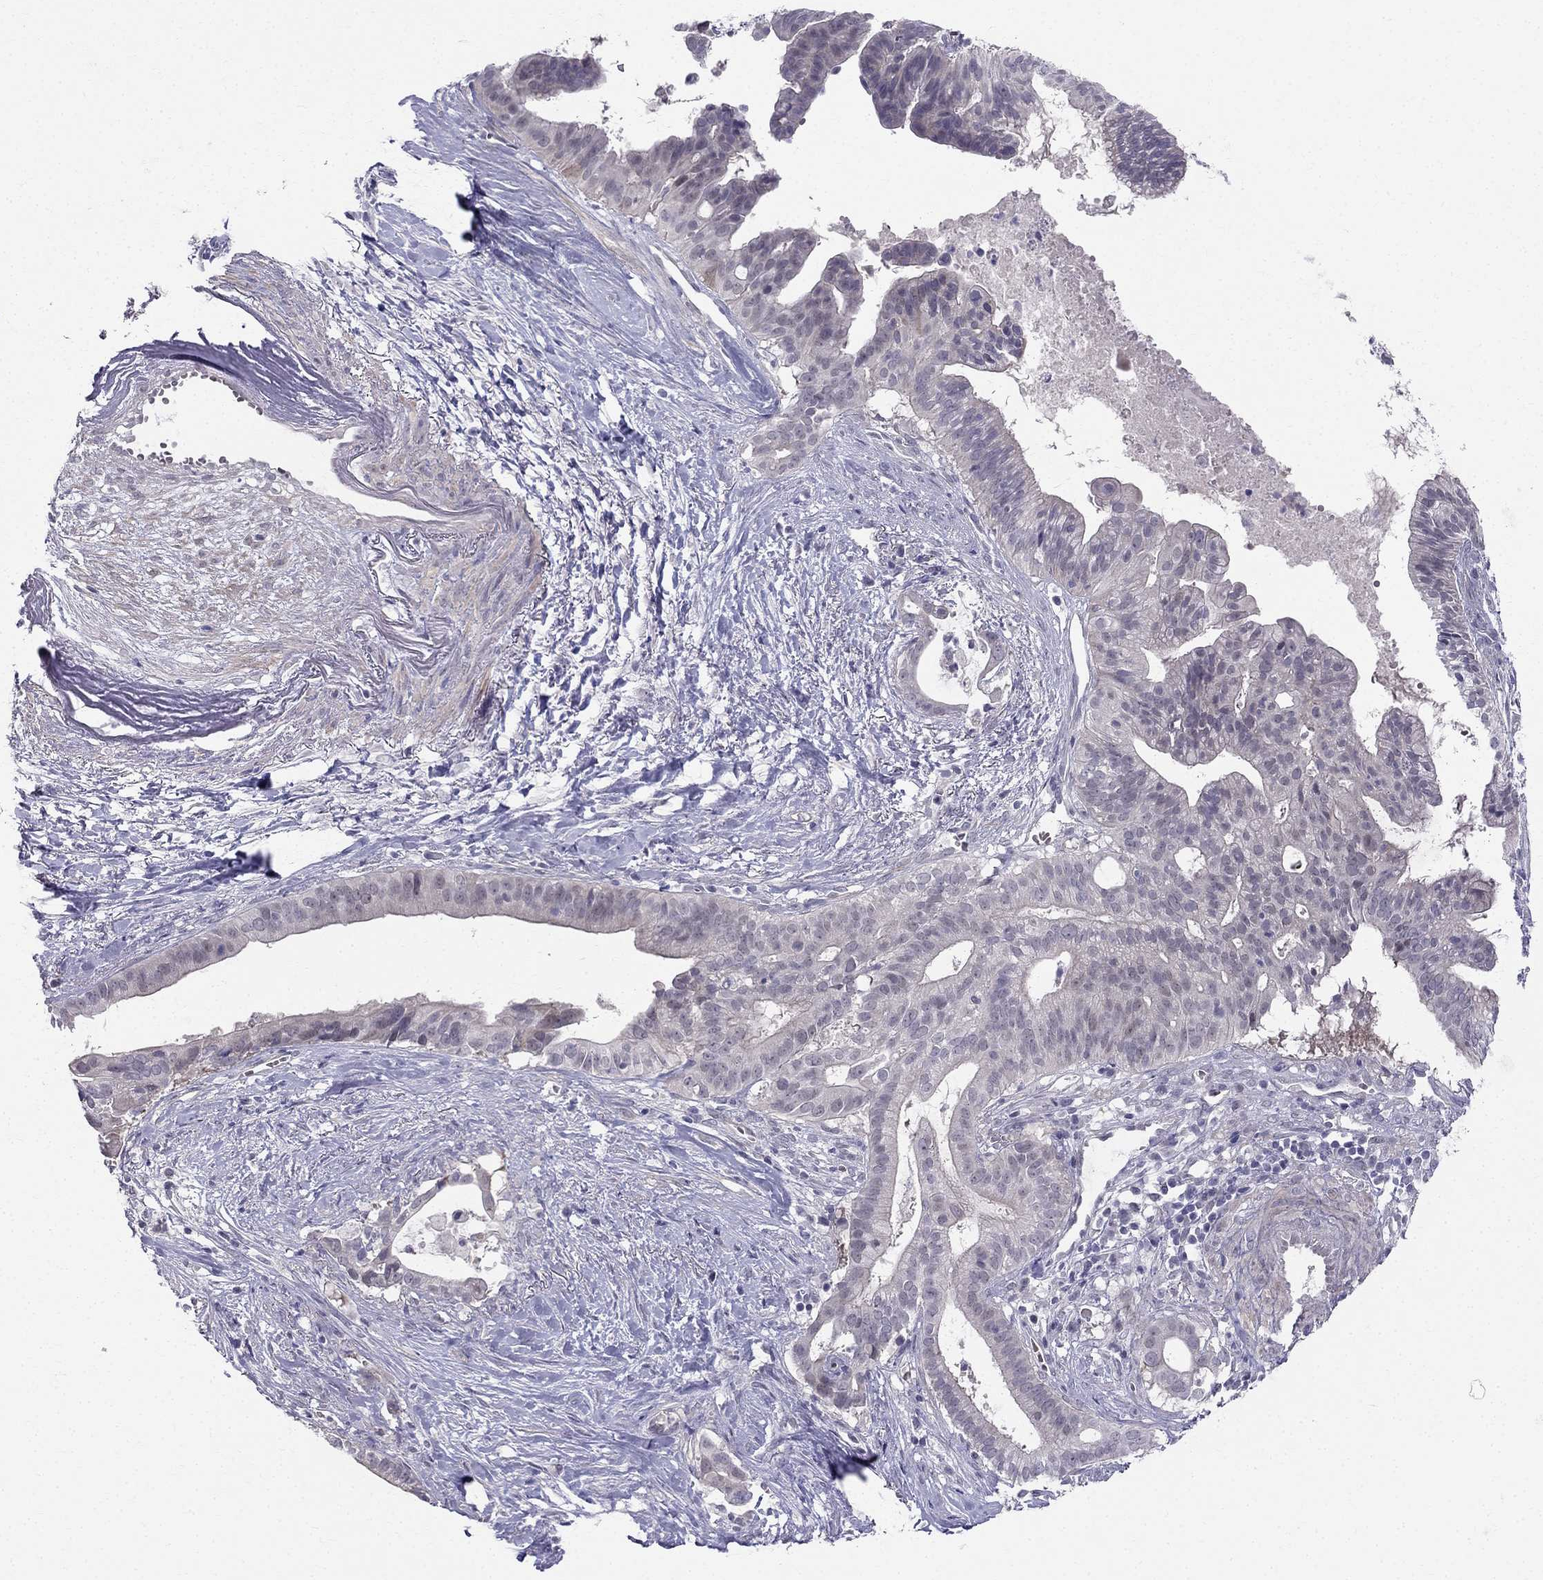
{"staining": {"intensity": "negative", "quantity": "none", "location": "none"}, "tissue": "pancreatic cancer", "cell_type": "Tumor cells", "image_type": "cancer", "snomed": [{"axis": "morphology", "description": "Adenocarcinoma, NOS"}, {"axis": "topography", "description": "Pancreas"}], "caption": "DAB immunohistochemical staining of human adenocarcinoma (pancreatic) shows no significant positivity in tumor cells.", "gene": "BAG5", "patient": {"sex": "male", "age": 61}}